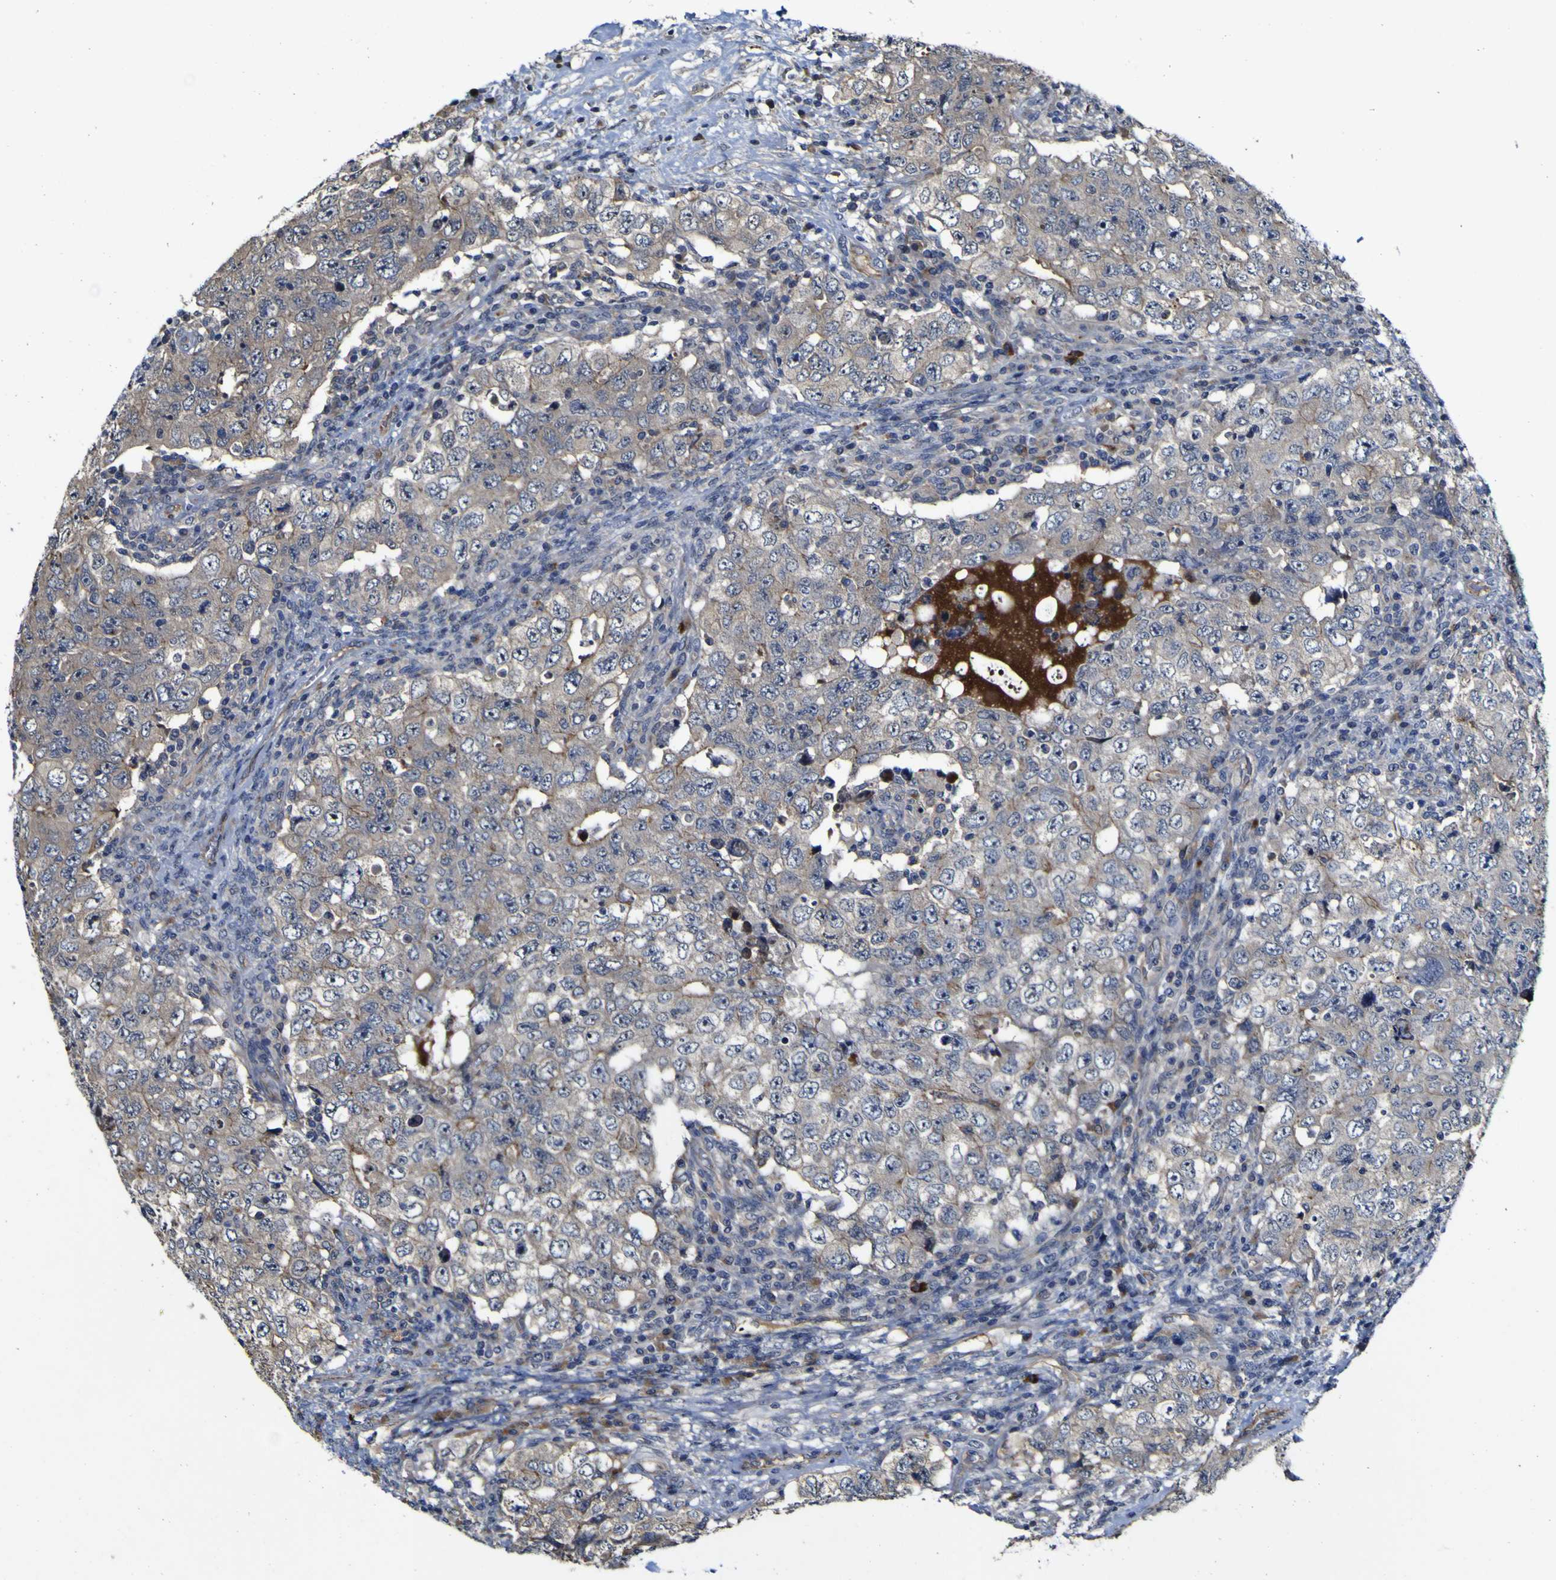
{"staining": {"intensity": "moderate", "quantity": "25%-75%", "location": "cytoplasmic/membranous"}, "tissue": "testis cancer", "cell_type": "Tumor cells", "image_type": "cancer", "snomed": [{"axis": "morphology", "description": "Carcinoma, Embryonal, NOS"}, {"axis": "topography", "description": "Testis"}], "caption": "DAB (3,3'-diaminobenzidine) immunohistochemical staining of human embryonal carcinoma (testis) displays moderate cytoplasmic/membranous protein expression in about 25%-75% of tumor cells. (Stains: DAB in brown, nuclei in blue, Microscopy: brightfield microscopy at high magnification).", "gene": "CCL2", "patient": {"sex": "male", "age": 26}}